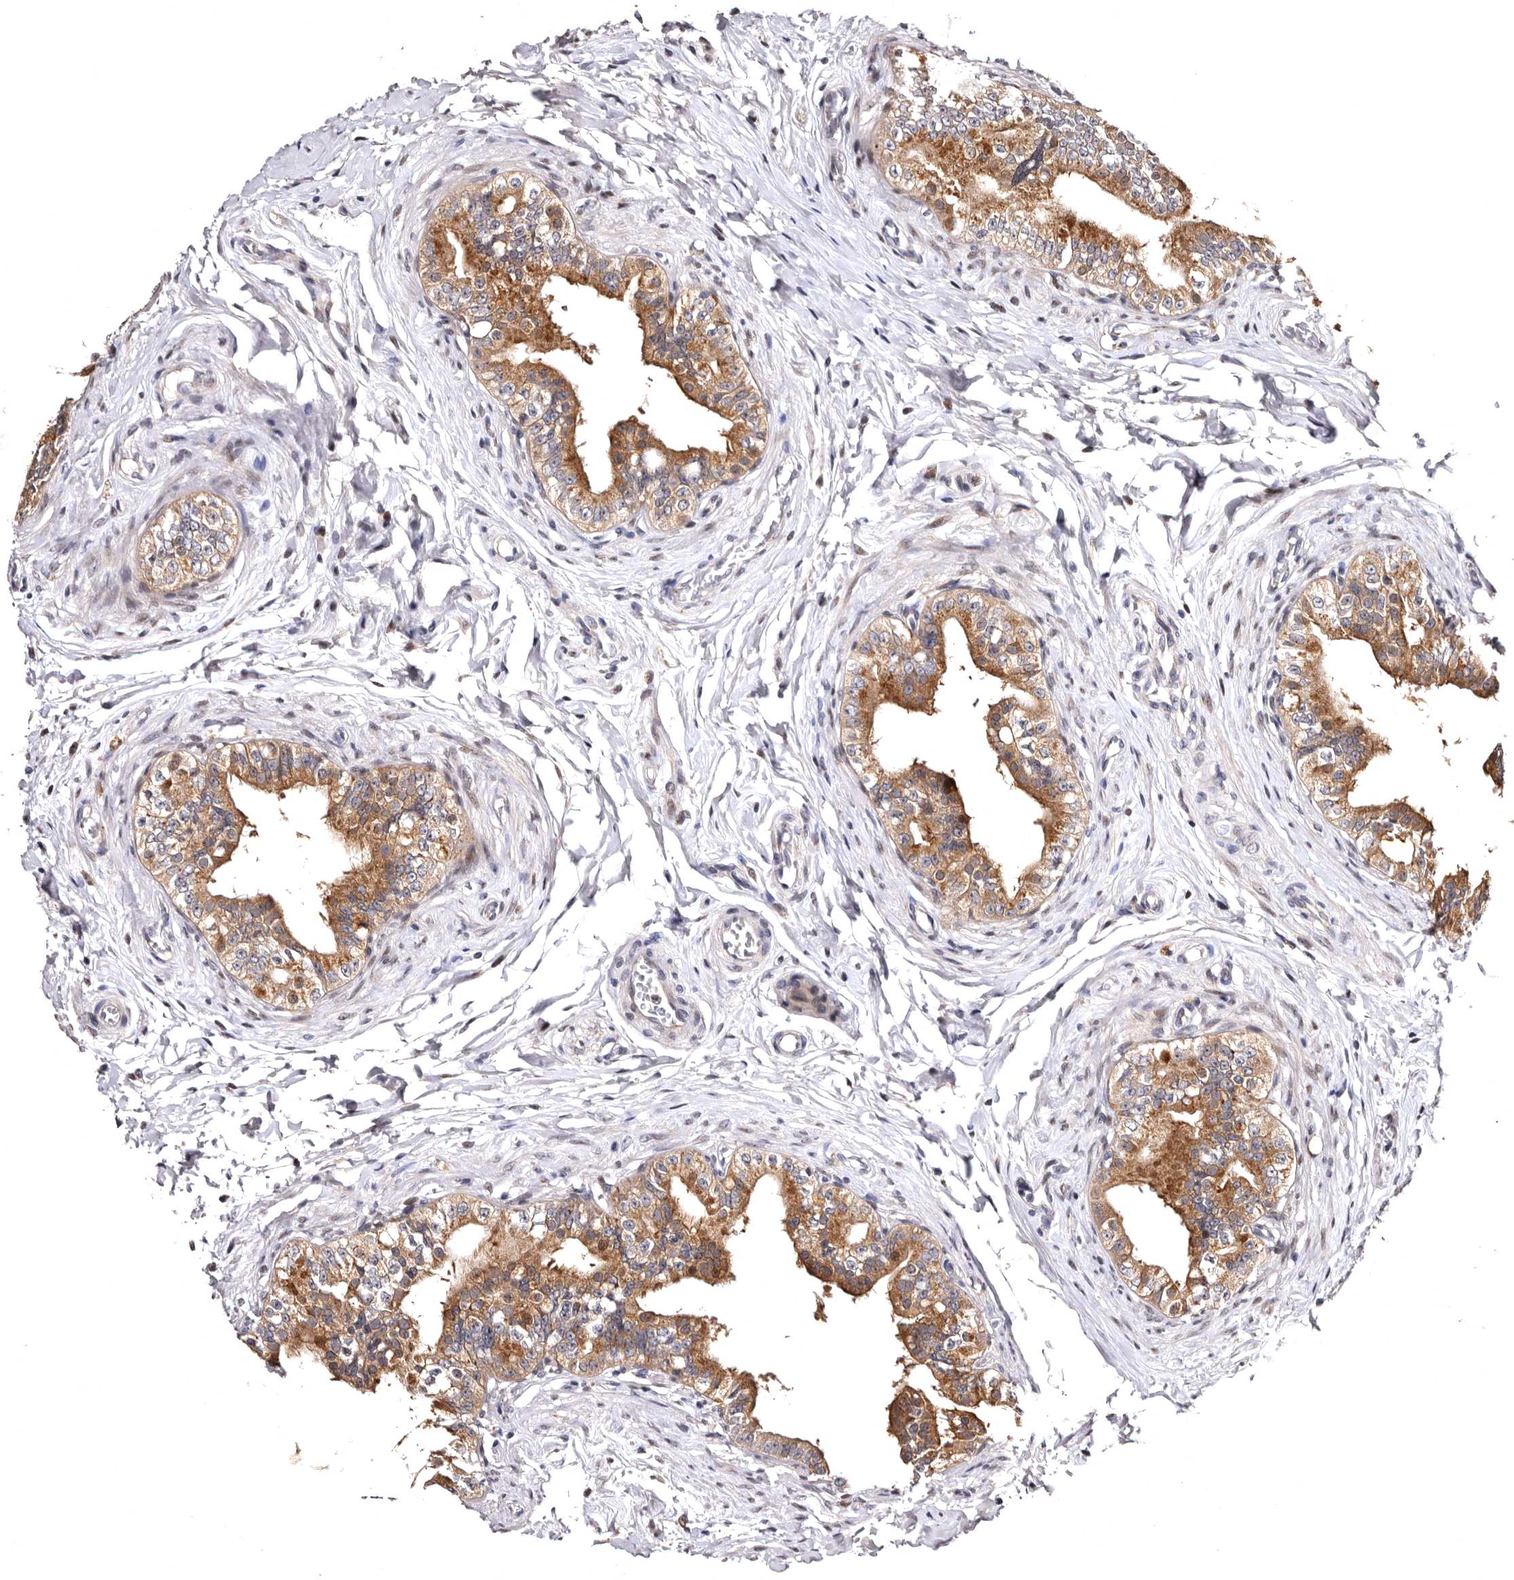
{"staining": {"intensity": "moderate", "quantity": ">75%", "location": "cytoplasmic/membranous"}, "tissue": "epididymis", "cell_type": "Glandular cells", "image_type": "normal", "snomed": [{"axis": "morphology", "description": "Normal tissue, NOS"}, {"axis": "topography", "description": "Testis"}, {"axis": "topography", "description": "Epididymis"}], "caption": "A brown stain shows moderate cytoplasmic/membranous expression of a protein in glandular cells of unremarkable epididymis. The staining was performed using DAB, with brown indicating positive protein expression. Nuclei are stained blue with hematoxylin.", "gene": "FAM91A1", "patient": {"sex": "male", "age": 36}}